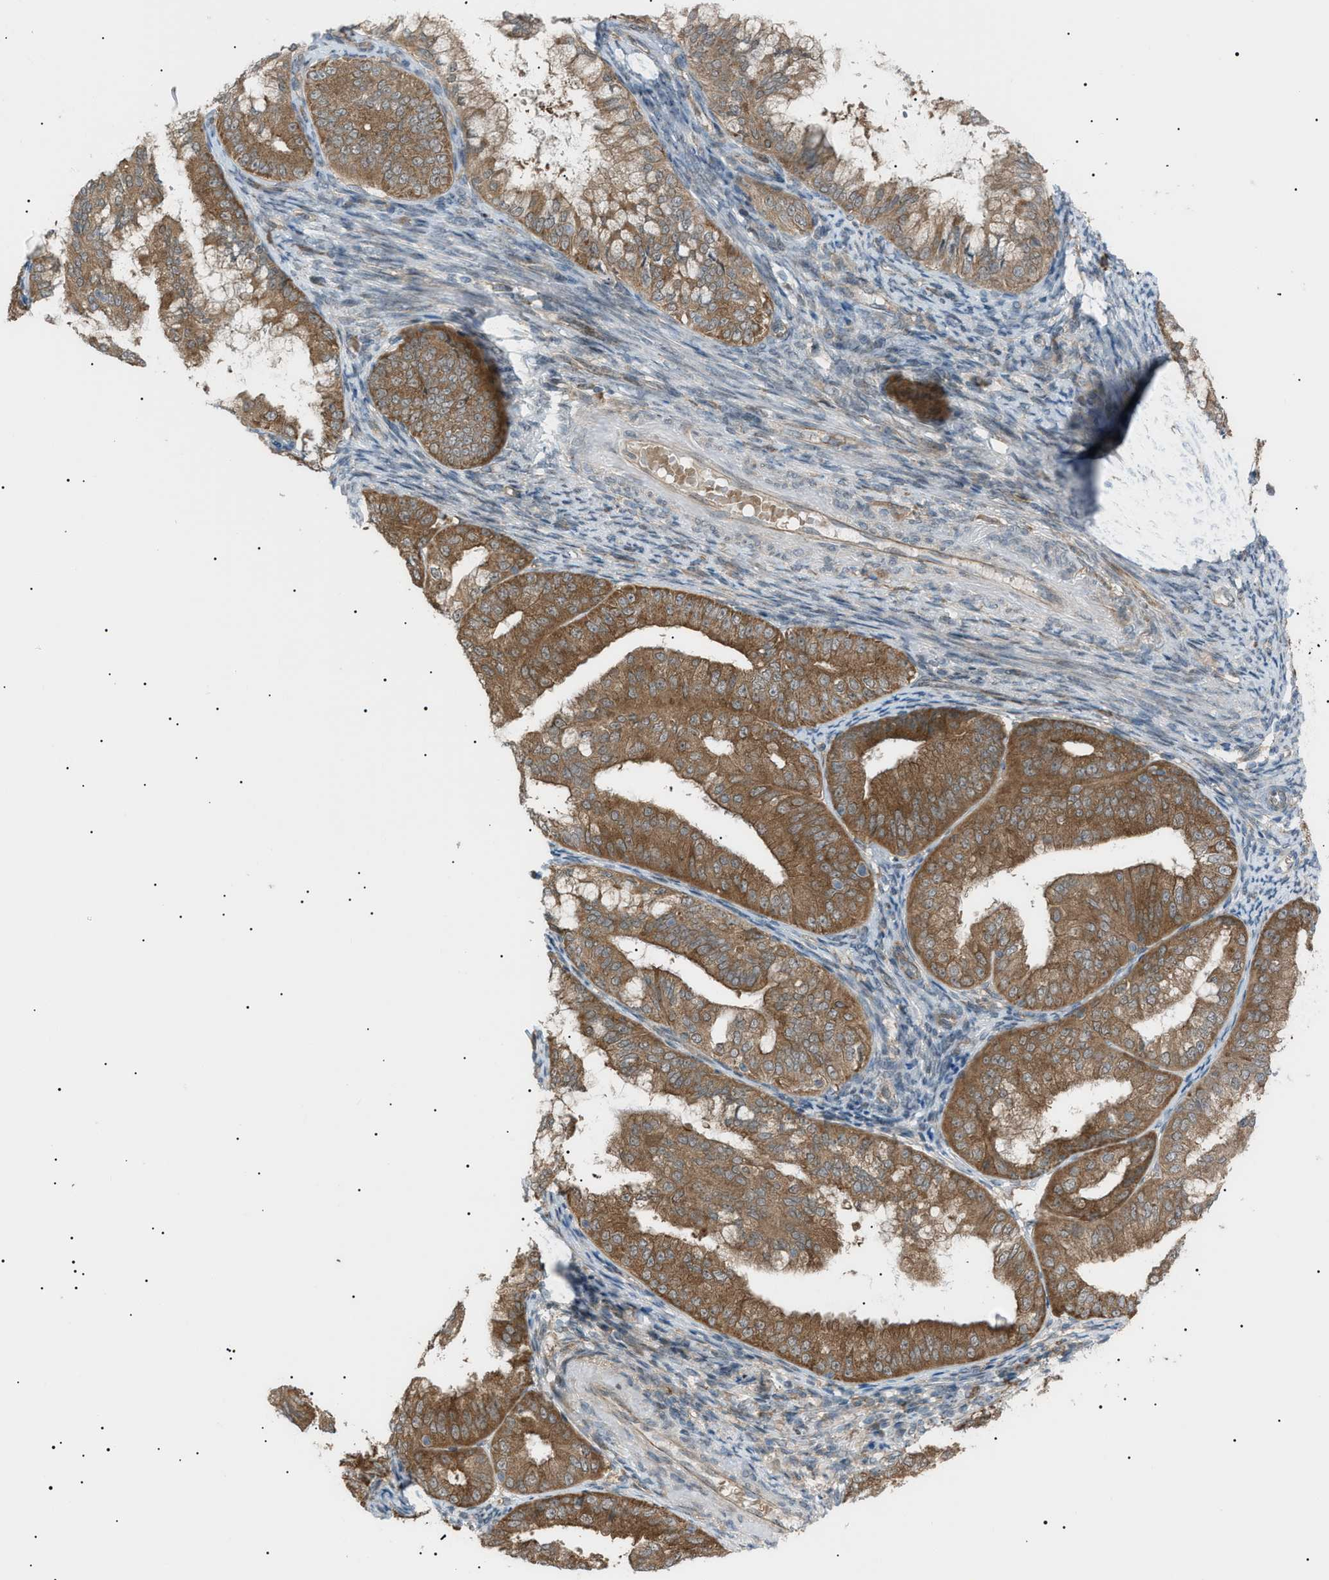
{"staining": {"intensity": "moderate", "quantity": ">75%", "location": "cytoplasmic/membranous"}, "tissue": "endometrial cancer", "cell_type": "Tumor cells", "image_type": "cancer", "snomed": [{"axis": "morphology", "description": "Adenocarcinoma, NOS"}, {"axis": "topography", "description": "Endometrium"}], "caption": "The image demonstrates a brown stain indicating the presence of a protein in the cytoplasmic/membranous of tumor cells in endometrial cancer (adenocarcinoma). Immunohistochemistry stains the protein in brown and the nuclei are stained blue.", "gene": "LPIN2", "patient": {"sex": "female", "age": 63}}